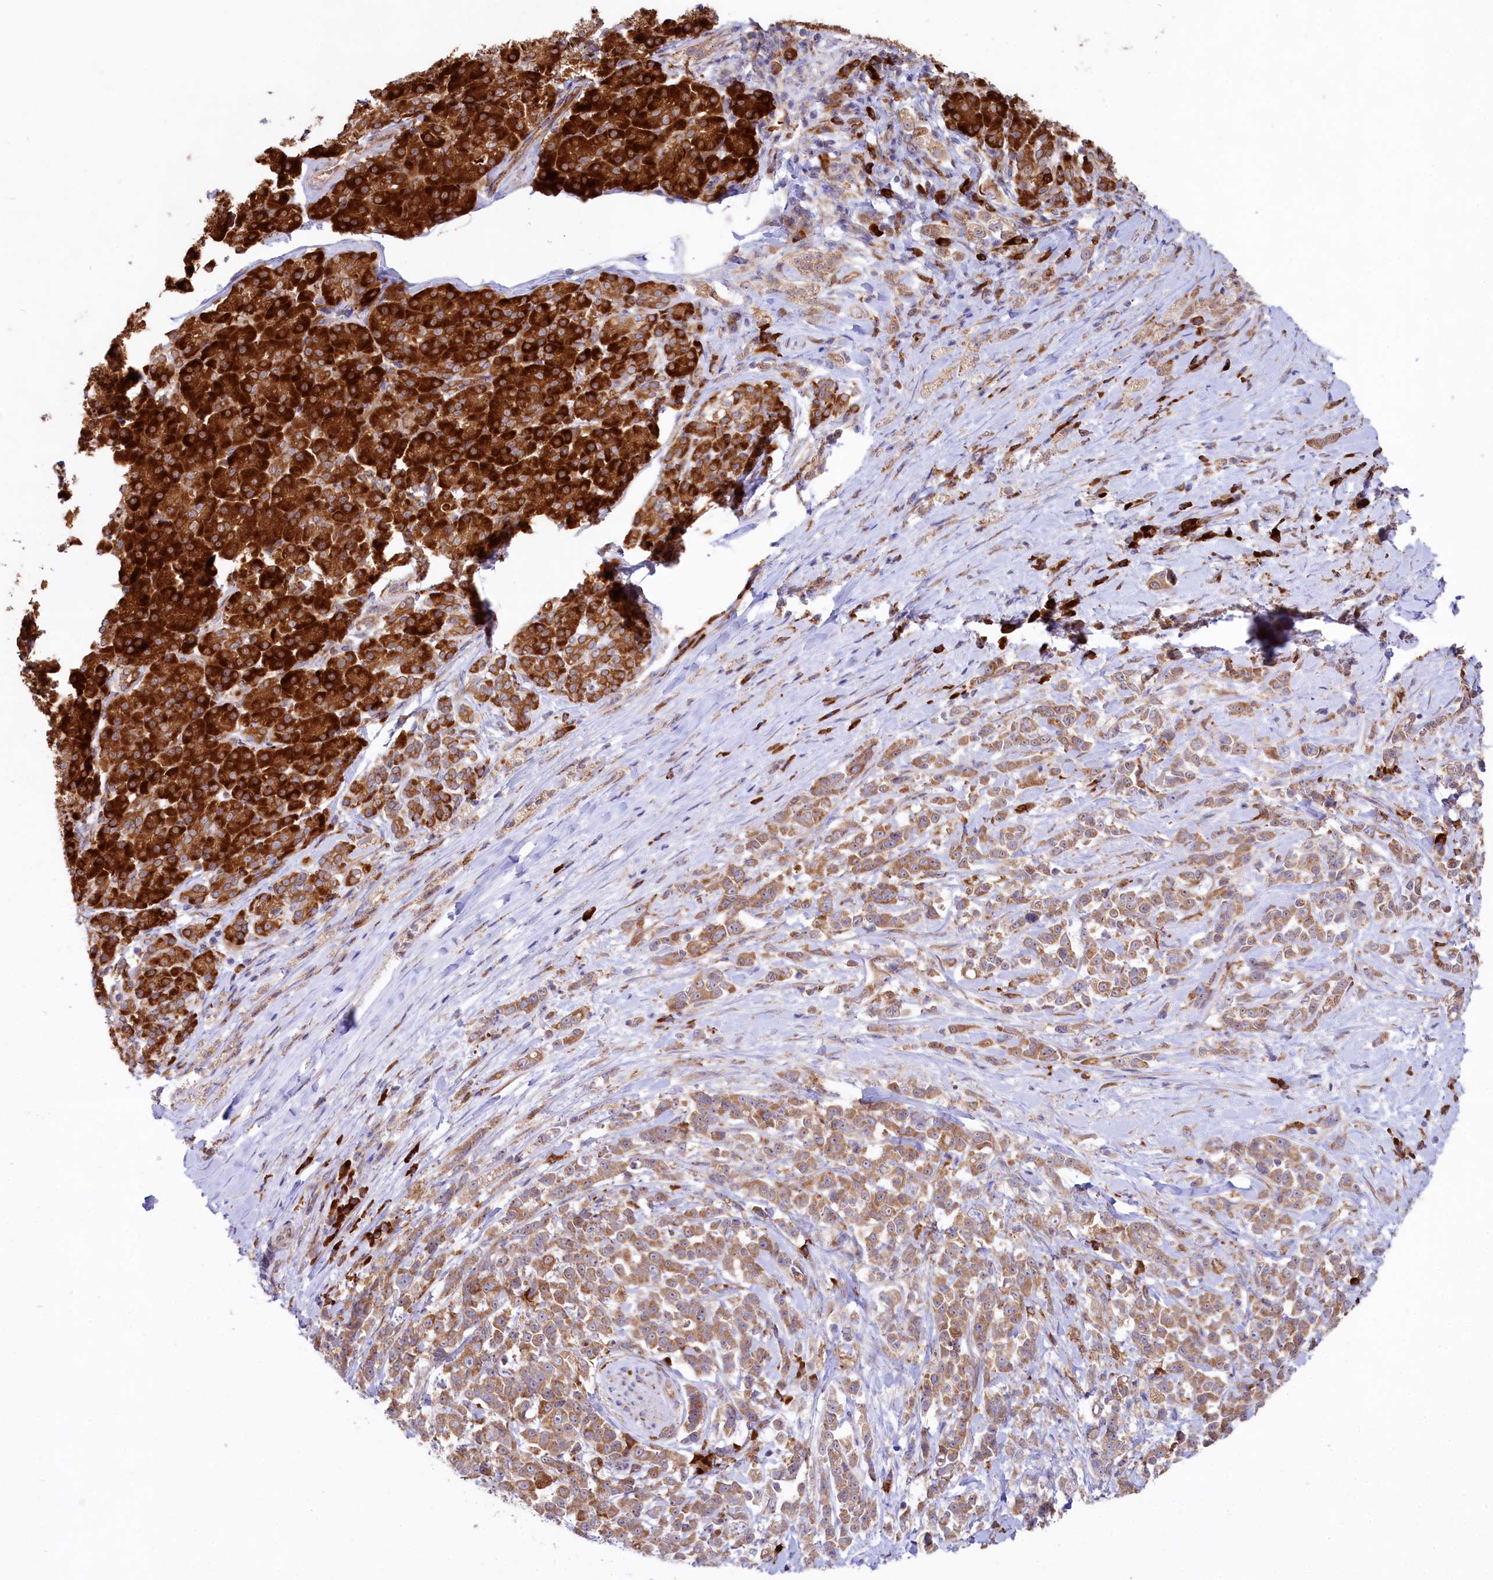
{"staining": {"intensity": "moderate", "quantity": ">75%", "location": "cytoplasmic/membranous"}, "tissue": "pancreatic cancer", "cell_type": "Tumor cells", "image_type": "cancer", "snomed": [{"axis": "morphology", "description": "Normal tissue, NOS"}, {"axis": "morphology", "description": "Adenocarcinoma, NOS"}, {"axis": "topography", "description": "Pancreas"}], "caption": "DAB (3,3'-diaminobenzidine) immunohistochemical staining of human pancreatic cancer shows moderate cytoplasmic/membranous protein expression in about >75% of tumor cells. Immunohistochemistry (ihc) stains the protein in brown and the nuclei are stained blue.", "gene": "CHID1", "patient": {"sex": "female", "age": 64}}